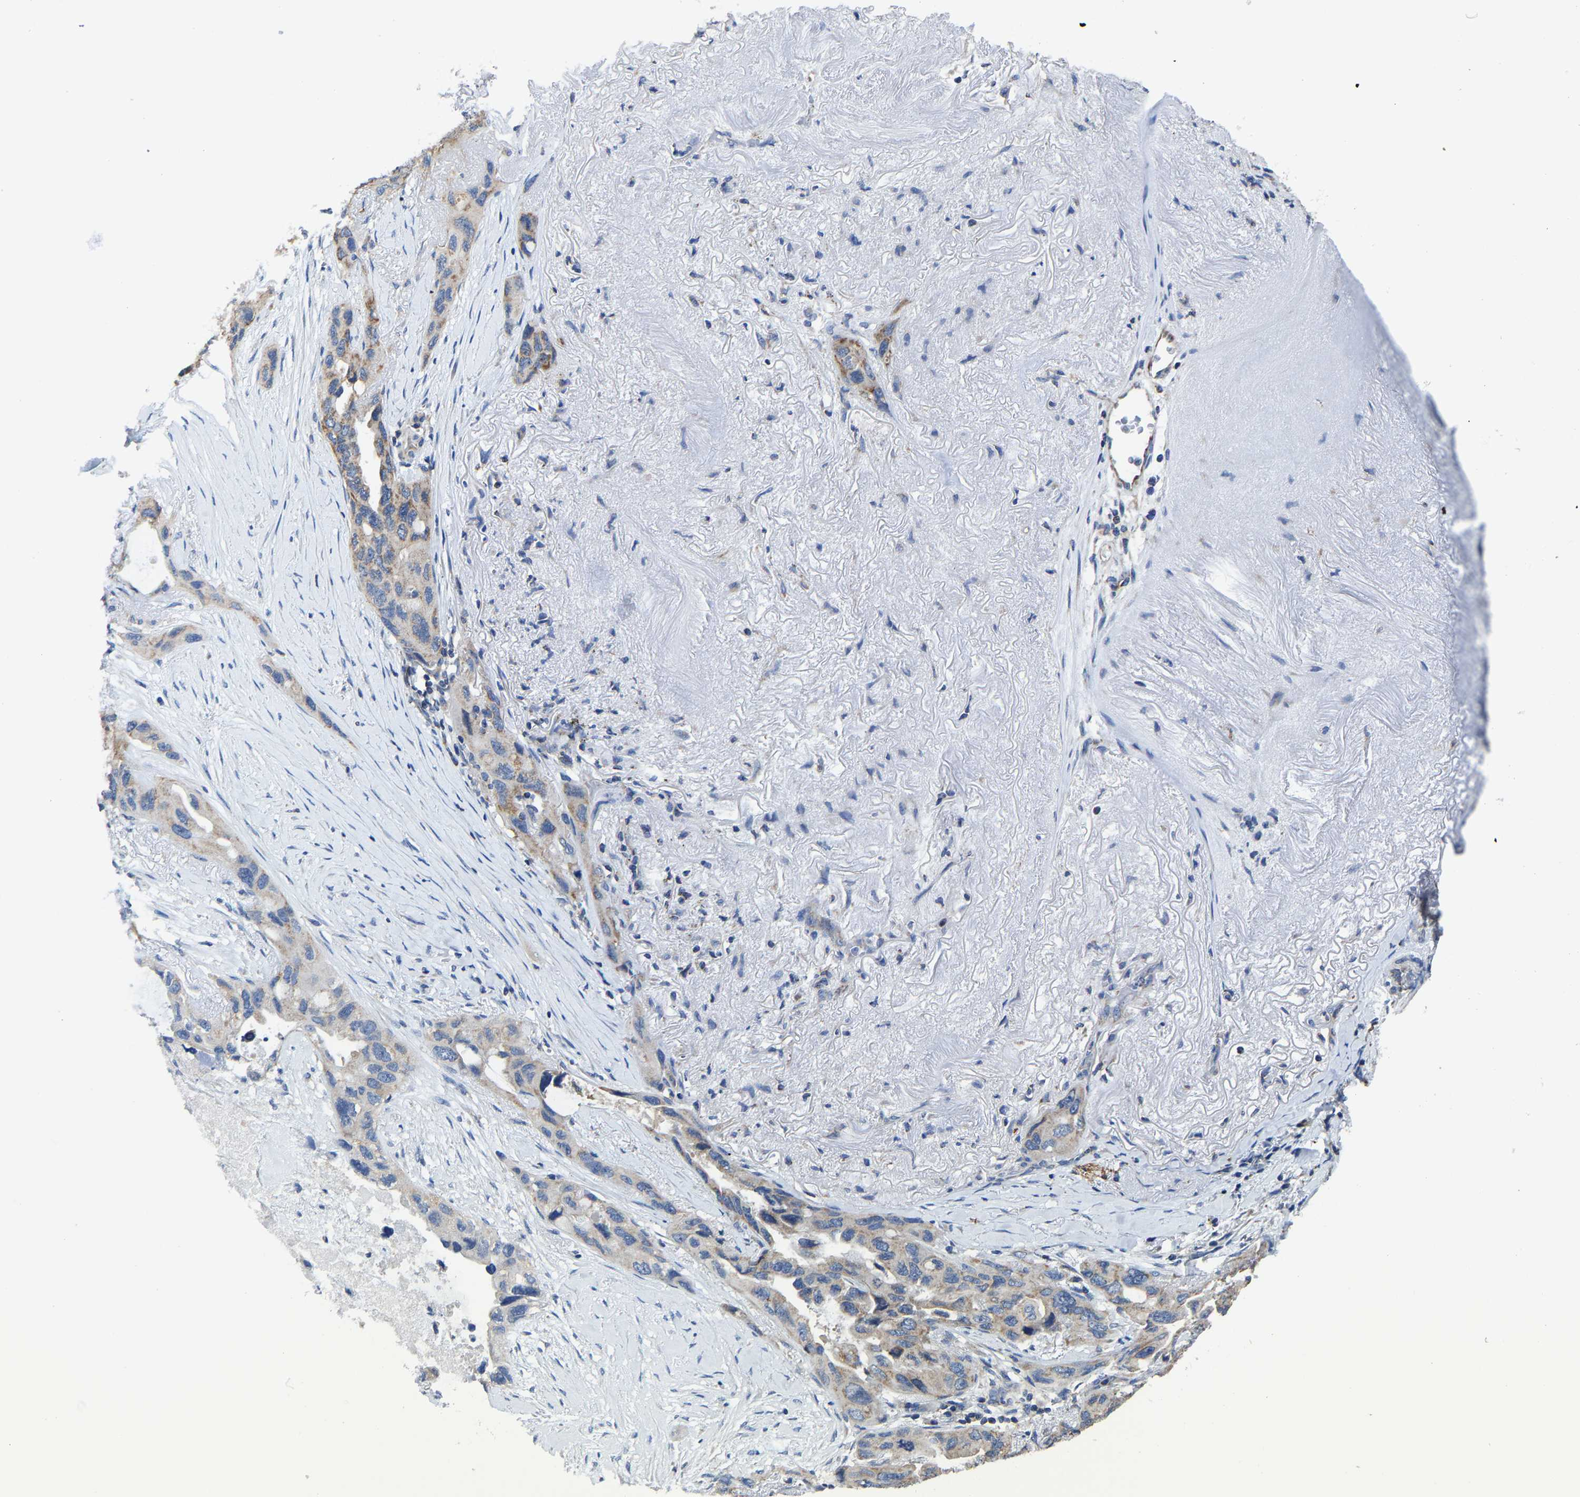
{"staining": {"intensity": "moderate", "quantity": "25%-75%", "location": "cytoplasmic/membranous"}, "tissue": "lung cancer", "cell_type": "Tumor cells", "image_type": "cancer", "snomed": [{"axis": "morphology", "description": "Squamous cell carcinoma, NOS"}, {"axis": "topography", "description": "Lung"}], "caption": "Immunohistochemical staining of lung squamous cell carcinoma displays medium levels of moderate cytoplasmic/membranous protein expression in about 25%-75% of tumor cells.", "gene": "AGK", "patient": {"sex": "female", "age": 73}}